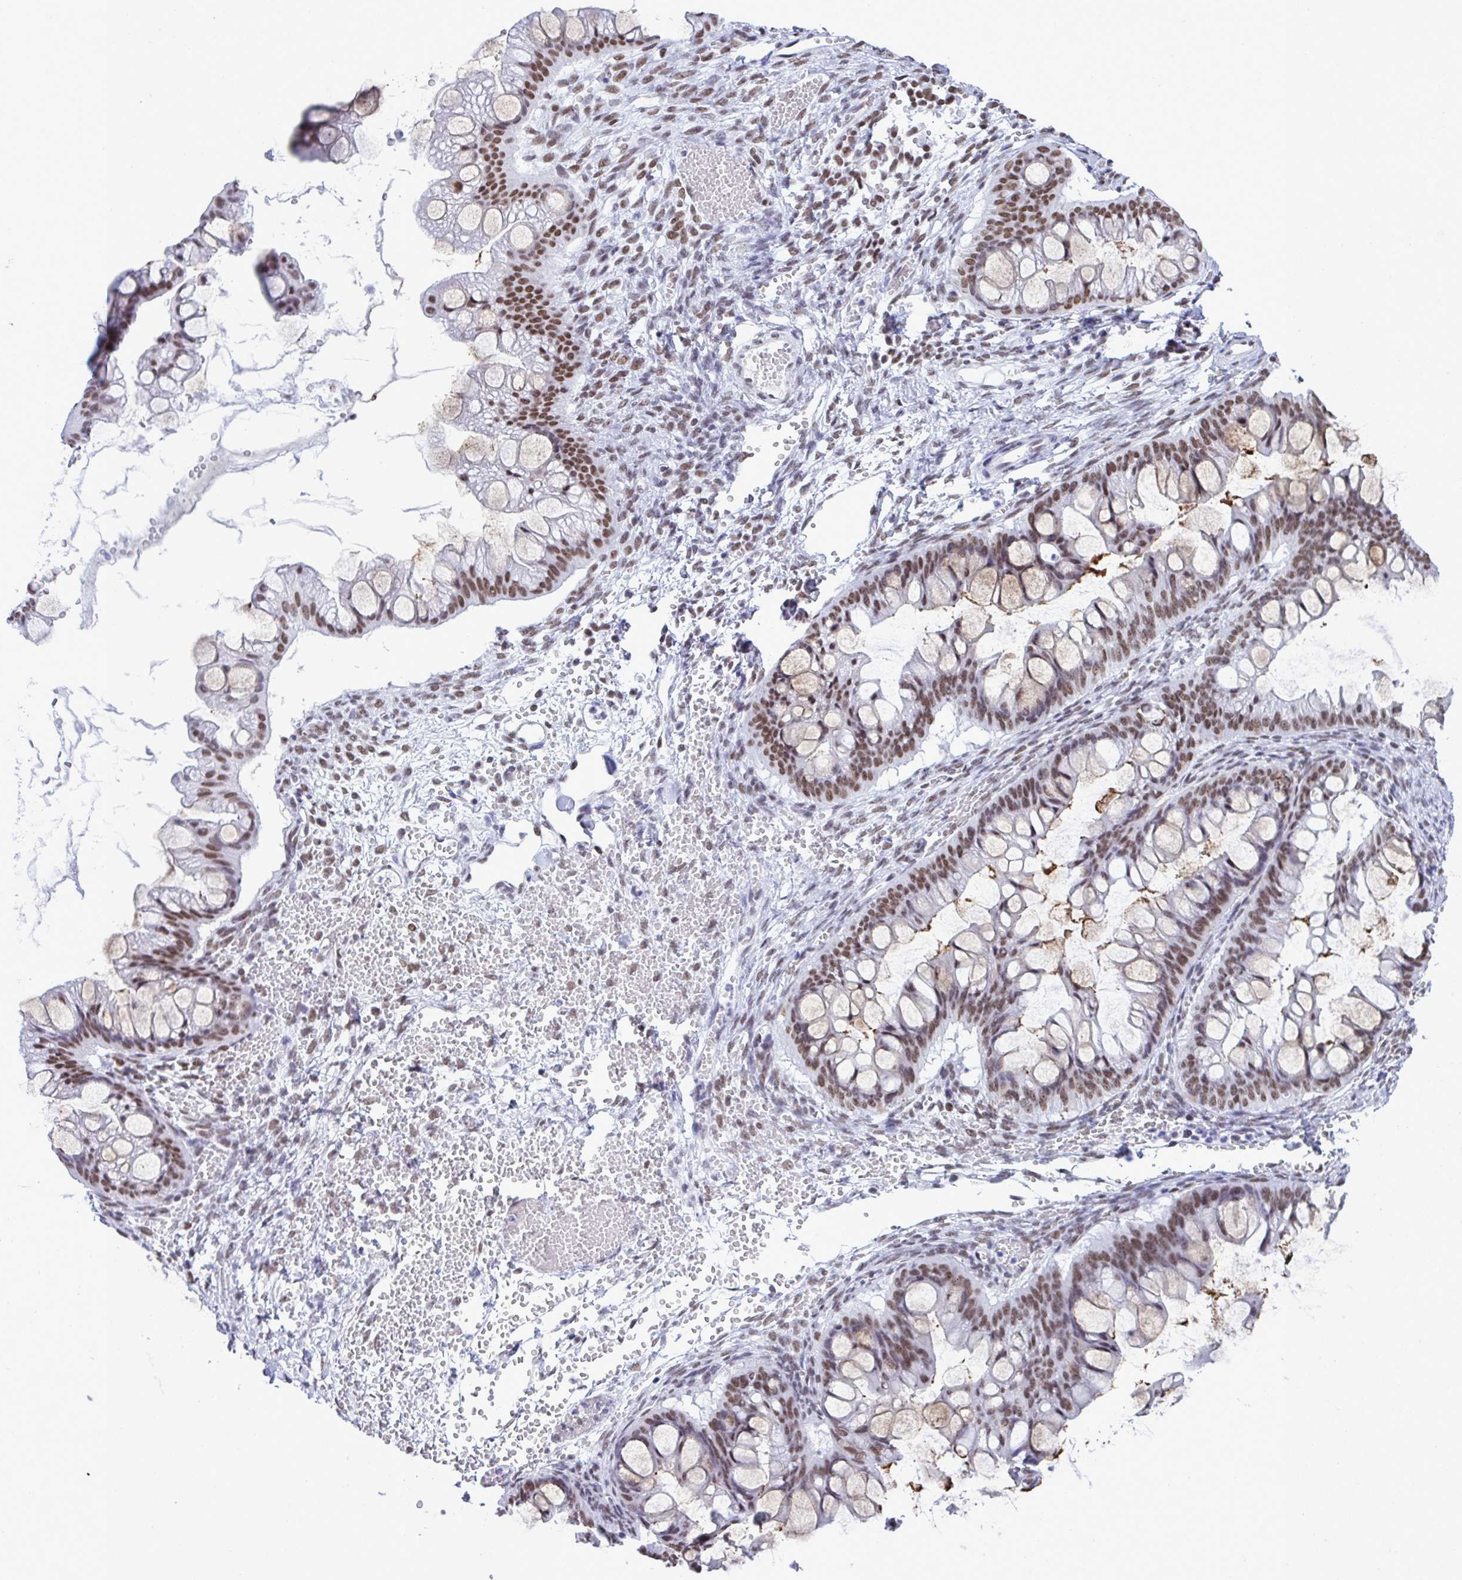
{"staining": {"intensity": "moderate", "quantity": ">75%", "location": "nuclear"}, "tissue": "ovarian cancer", "cell_type": "Tumor cells", "image_type": "cancer", "snomed": [{"axis": "morphology", "description": "Cystadenocarcinoma, mucinous, NOS"}, {"axis": "topography", "description": "Ovary"}], "caption": "Moderate nuclear staining is appreciated in about >75% of tumor cells in mucinous cystadenocarcinoma (ovarian). (brown staining indicates protein expression, while blue staining denotes nuclei).", "gene": "DDX52", "patient": {"sex": "female", "age": 73}}